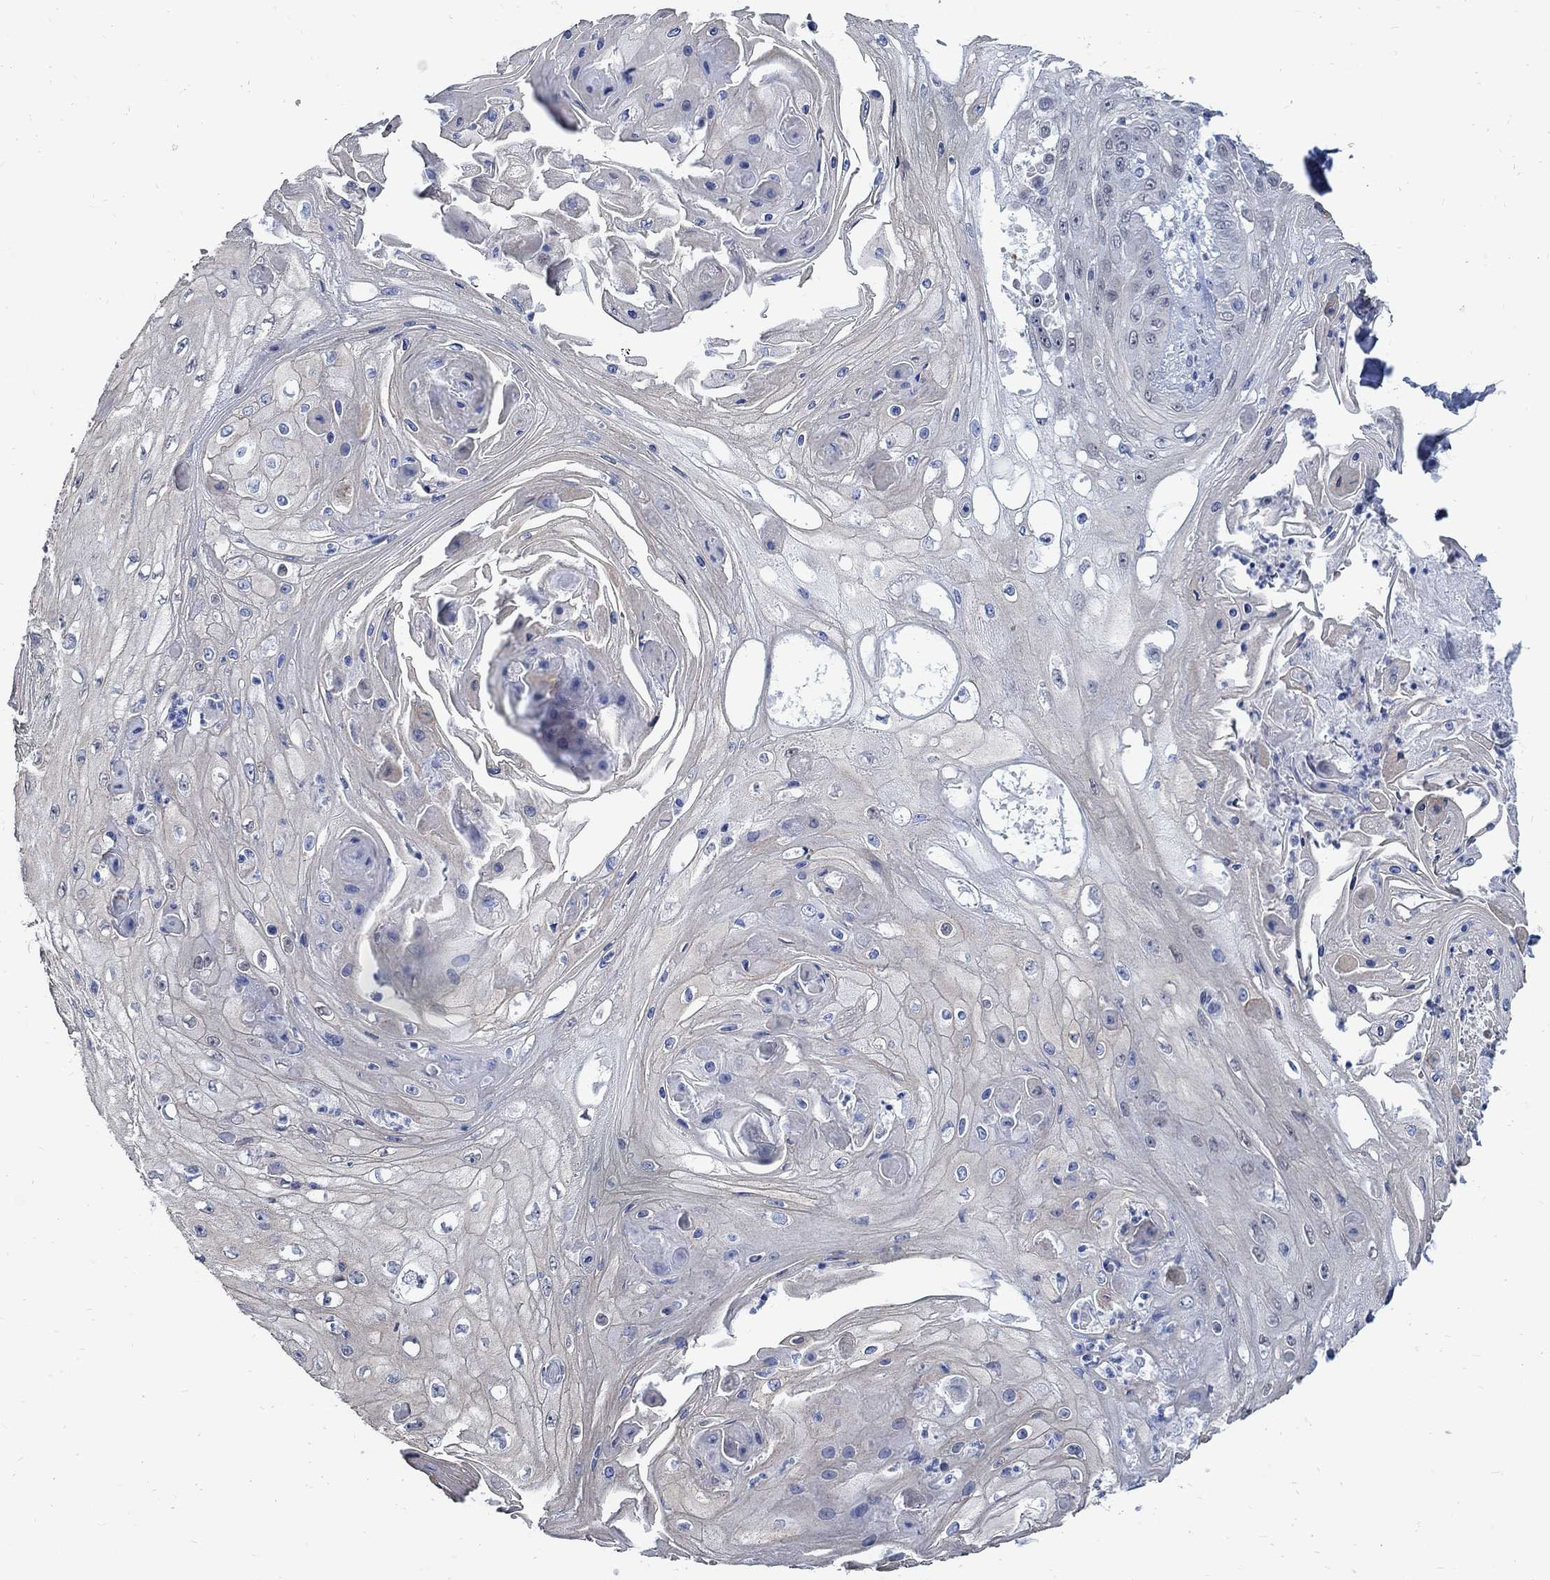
{"staining": {"intensity": "weak", "quantity": "<25%", "location": "cytoplasmic/membranous"}, "tissue": "skin cancer", "cell_type": "Tumor cells", "image_type": "cancer", "snomed": [{"axis": "morphology", "description": "Squamous cell carcinoma, NOS"}, {"axis": "topography", "description": "Skin"}], "caption": "An image of skin cancer (squamous cell carcinoma) stained for a protein displays no brown staining in tumor cells.", "gene": "DLK1", "patient": {"sex": "male", "age": 70}}